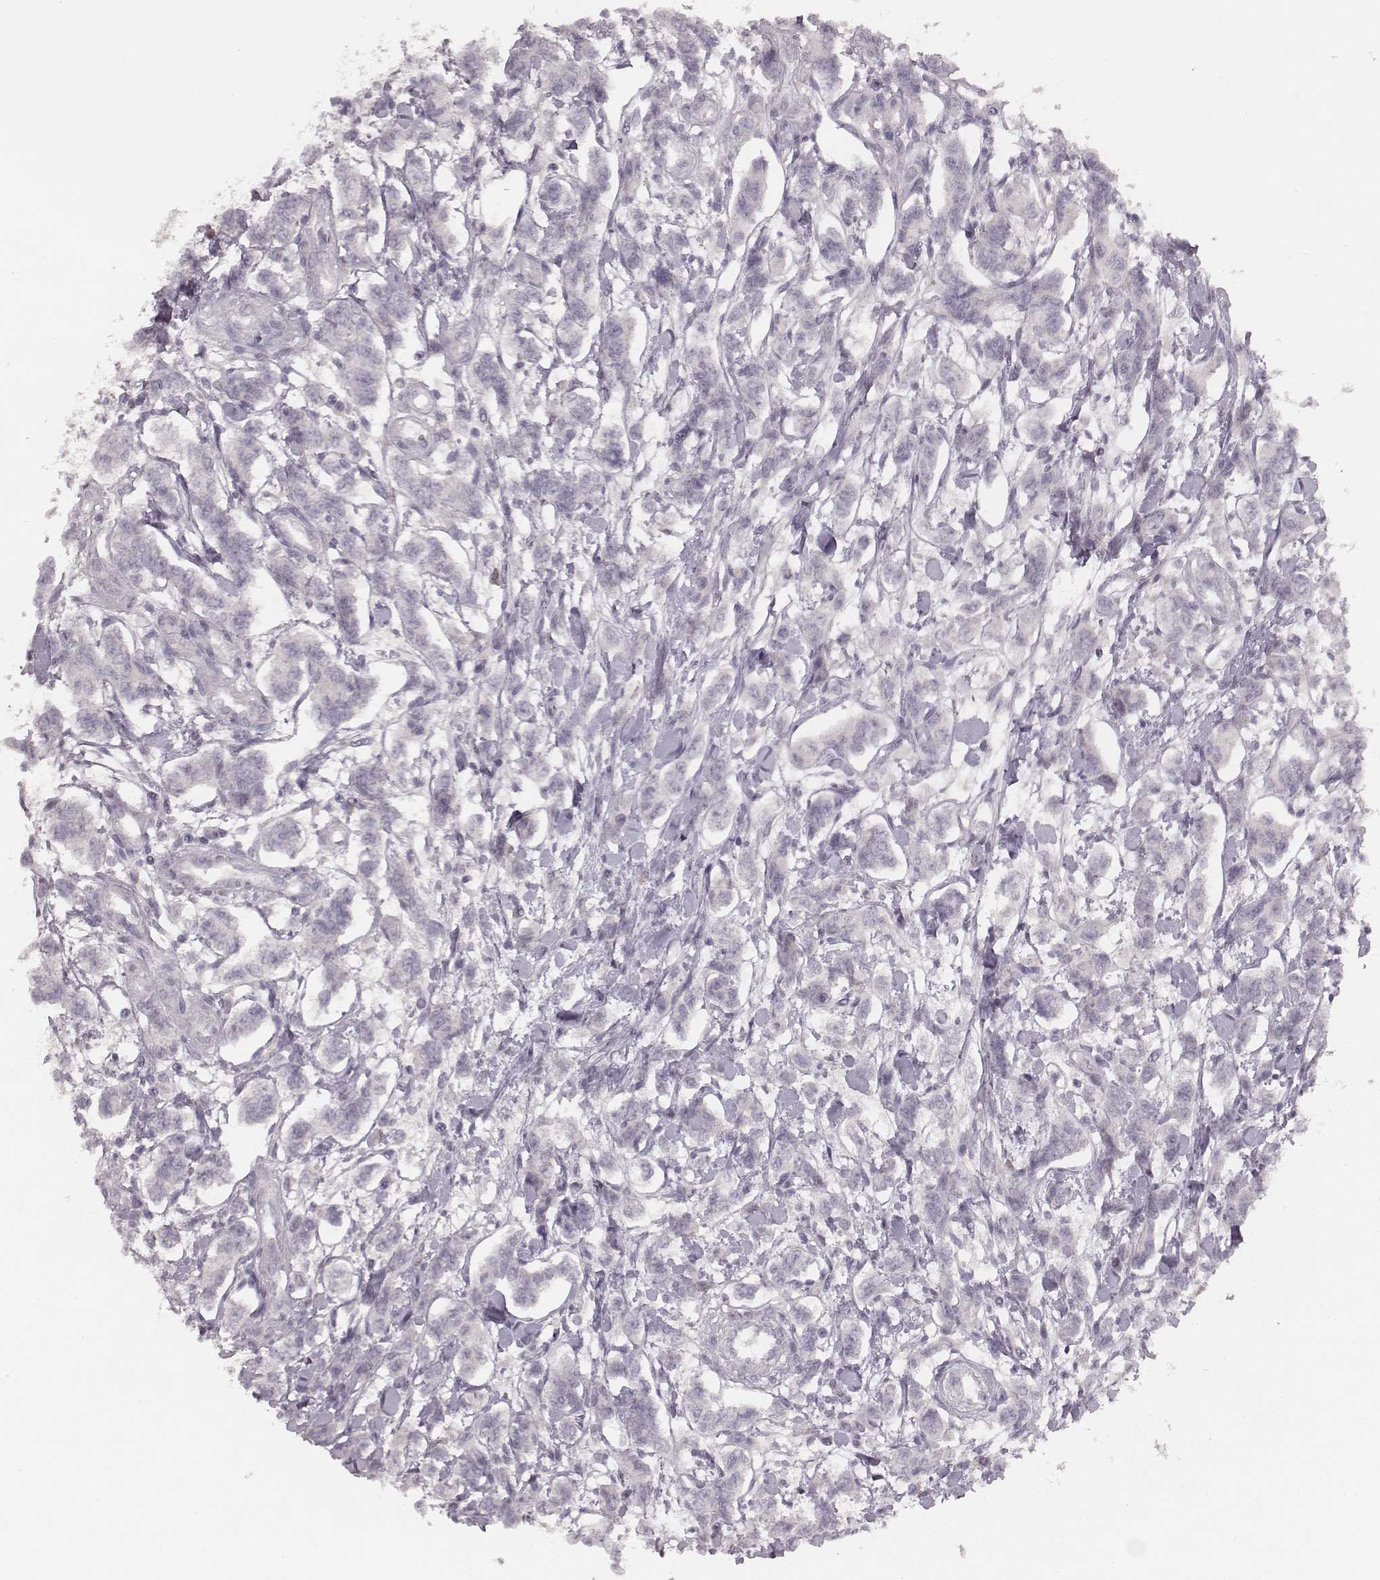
{"staining": {"intensity": "negative", "quantity": "none", "location": "none"}, "tissue": "carcinoid", "cell_type": "Tumor cells", "image_type": "cancer", "snomed": [{"axis": "morphology", "description": "Carcinoid, malignant, NOS"}, {"axis": "topography", "description": "Kidney"}], "caption": "Tumor cells are negative for protein expression in human carcinoid (malignant). (DAB (3,3'-diaminobenzidine) IHC visualized using brightfield microscopy, high magnification).", "gene": "LY6K", "patient": {"sex": "female", "age": 41}}